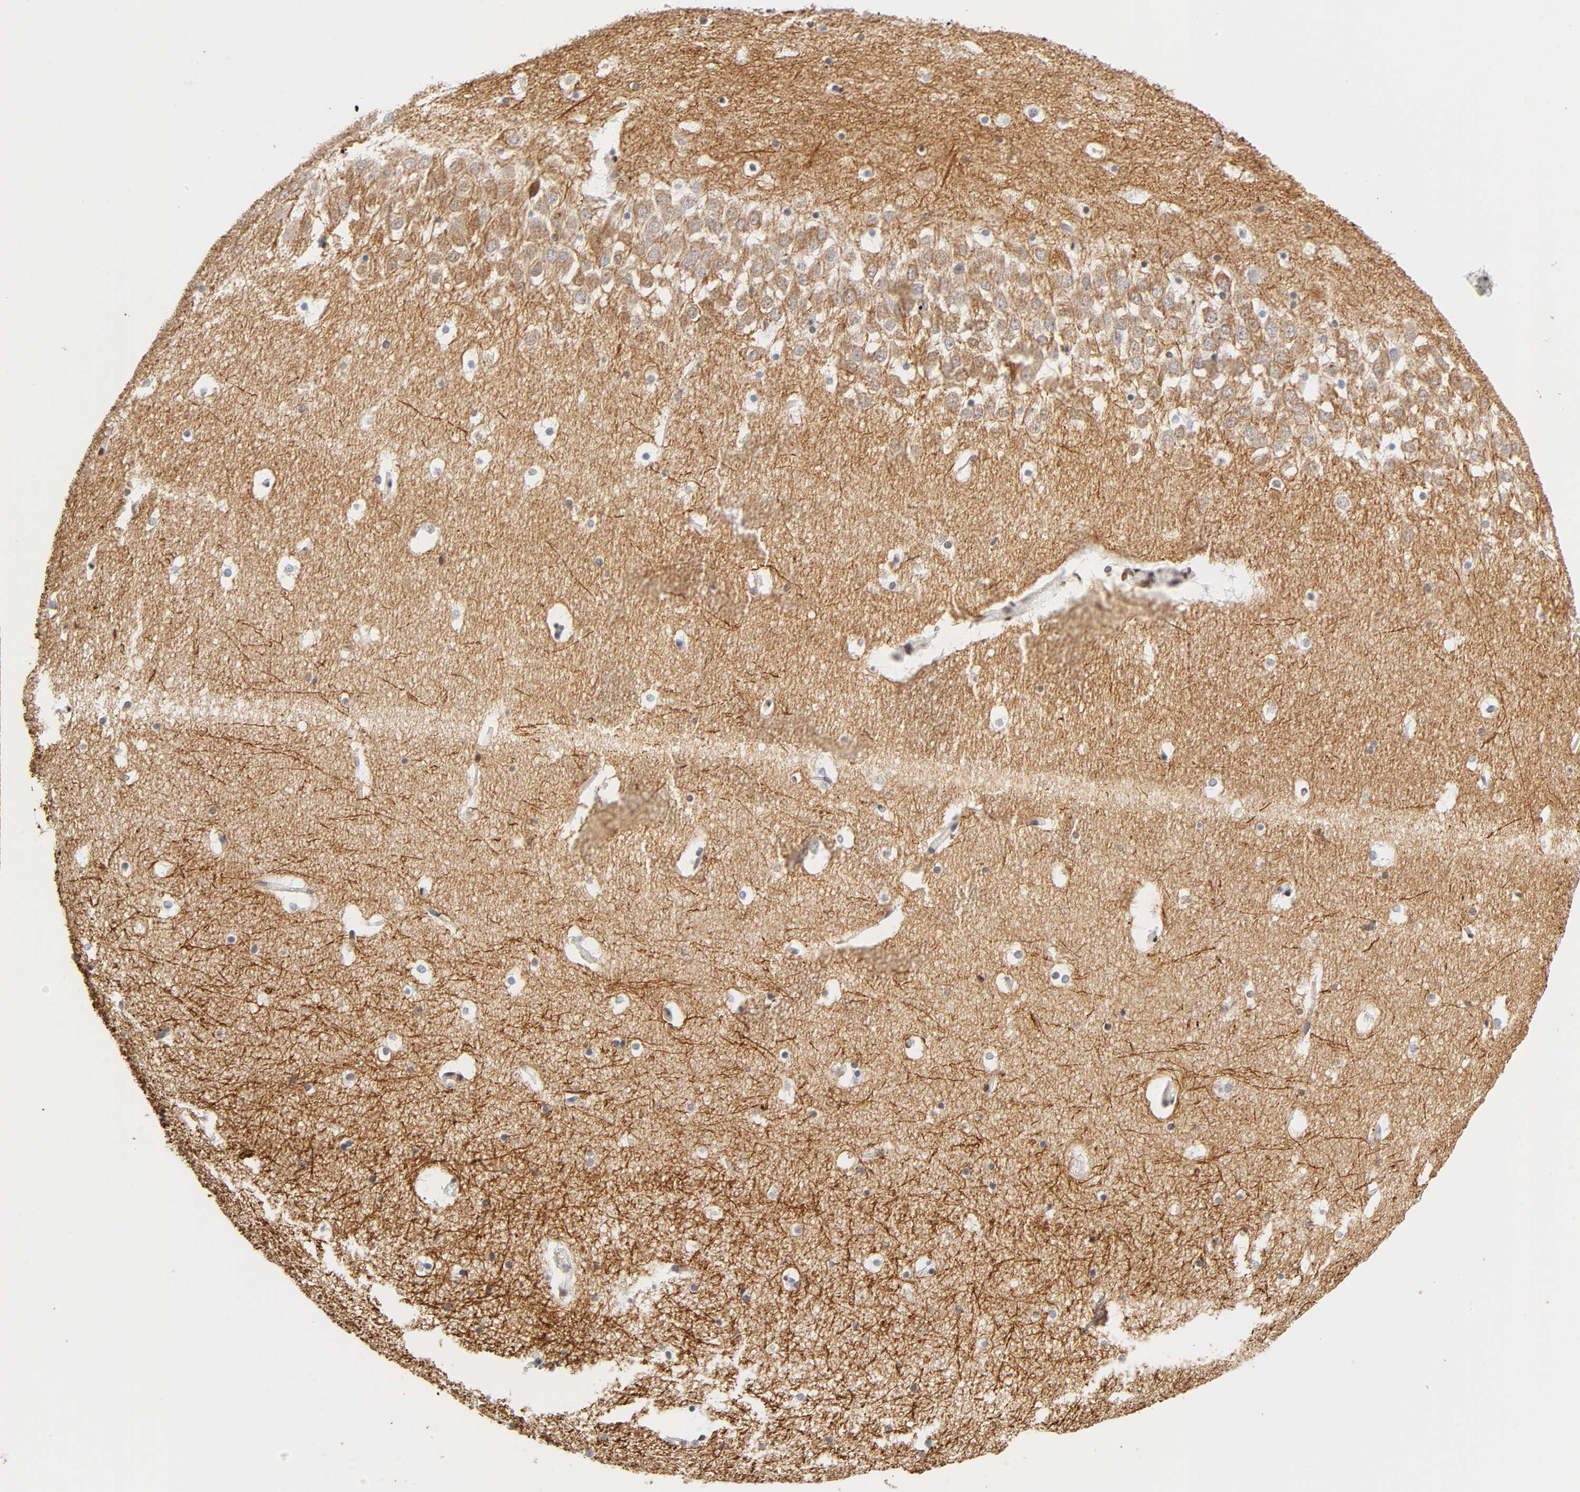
{"staining": {"intensity": "weak", "quantity": "<25%", "location": "nuclear"}, "tissue": "hippocampus", "cell_type": "Glial cells", "image_type": "normal", "snomed": [{"axis": "morphology", "description": "Normal tissue, NOS"}, {"axis": "topography", "description": "Hippocampus"}], "caption": "DAB immunohistochemical staining of unremarkable hippocampus exhibits no significant expression in glial cells.", "gene": "NR3C1", "patient": {"sex": "male", "age": 45}}